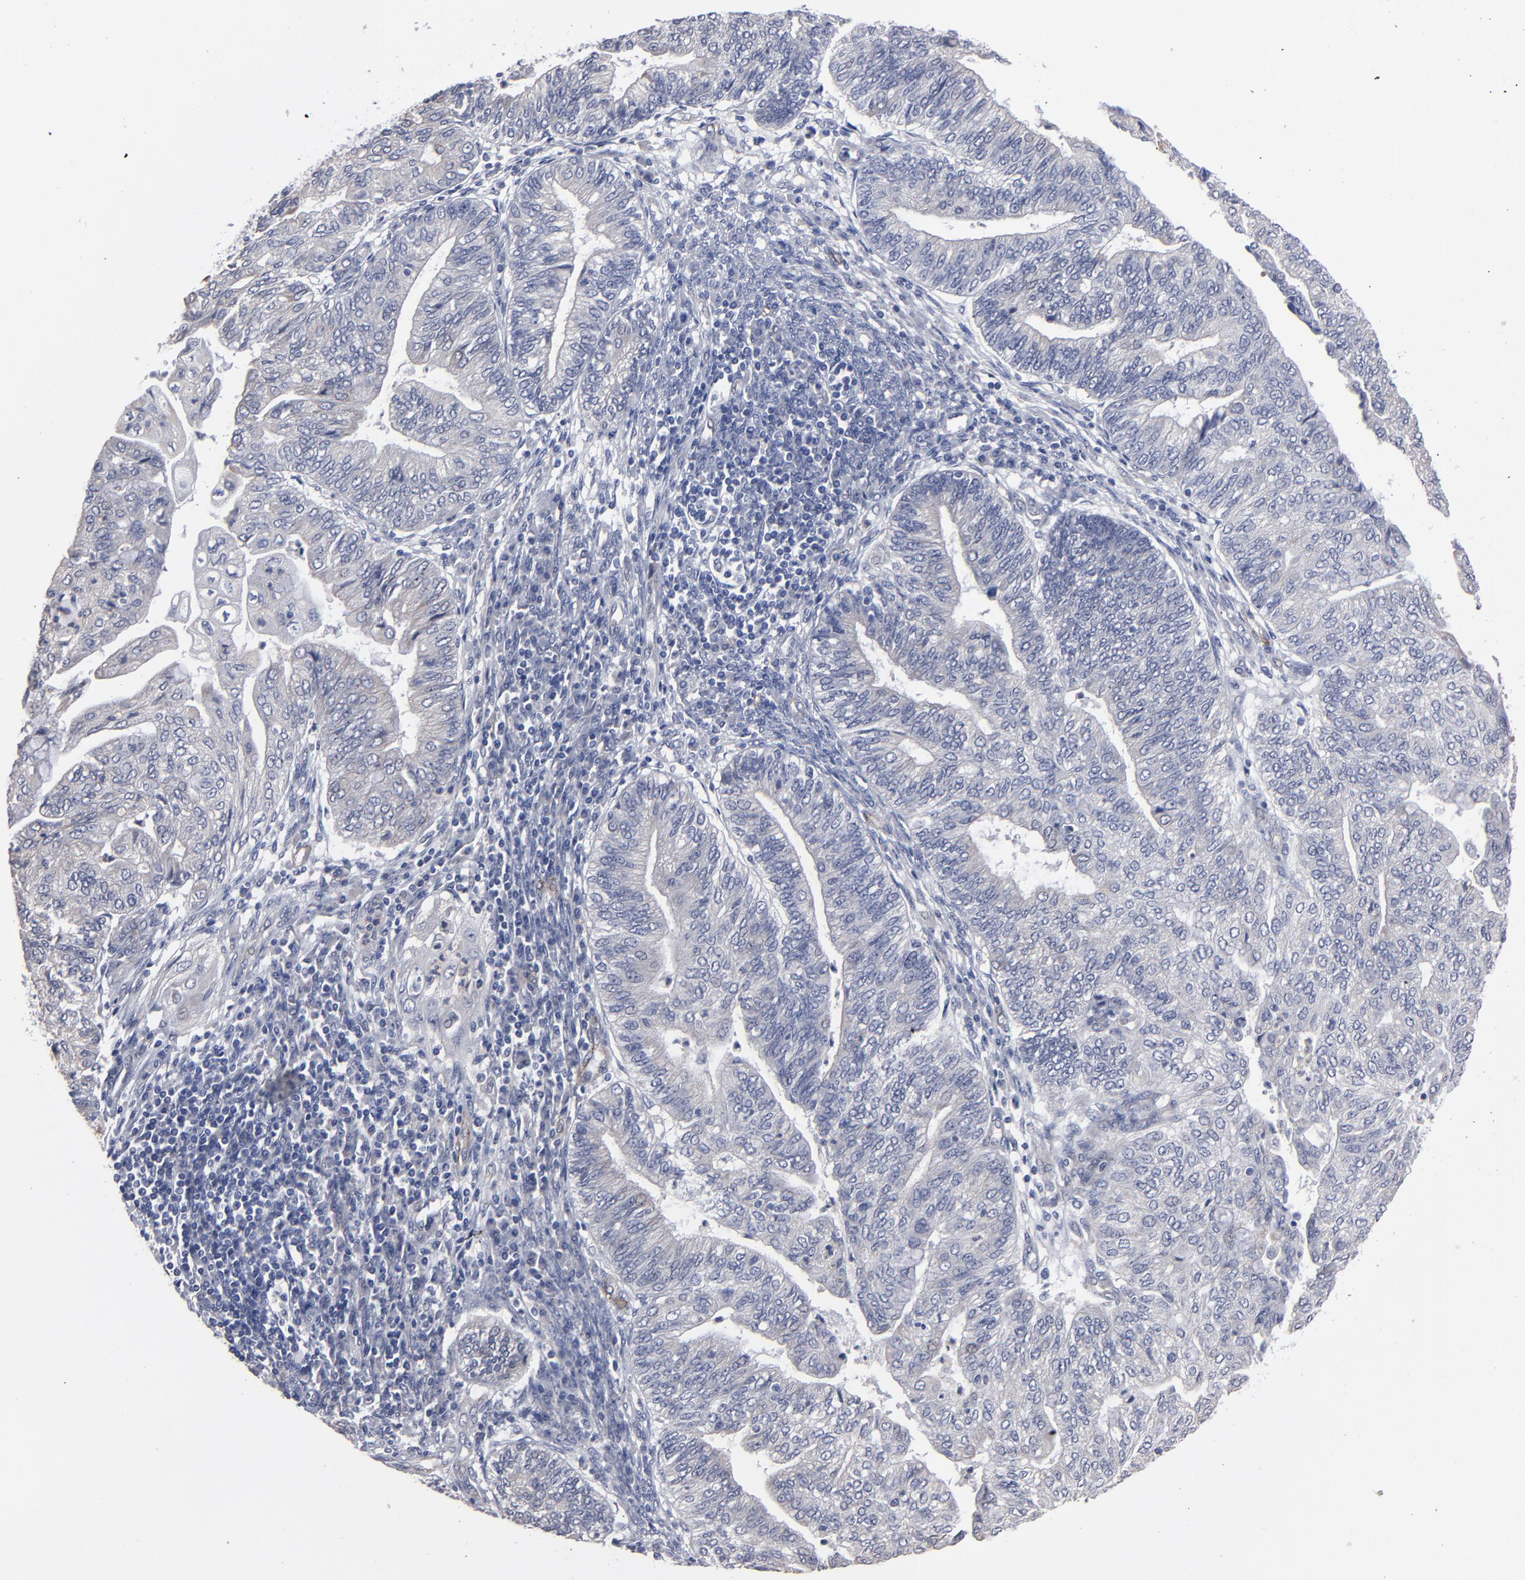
{"staining": {"intensity": "weak", "quantity": "25%-75%", "location": "cytoplasmic/membranous"}, "tissue": "endometrial cancer", "cell_type": "Tumor cells", "image_type": "cancer", "snomed": [{"axis": "morphology", "description": "Adenocarcinoma, NOS"}, {"axis": "topography", "description": "Endometrium"}], "caption": "A low amount of weak cytoplasmic/membranous expression is seen in approximately 25%-75% of tumor cells in adenocarcinoma (endometrial) tissue.", "gene": "ZNF175", "patient": {"sex": "female", "age": 59}}